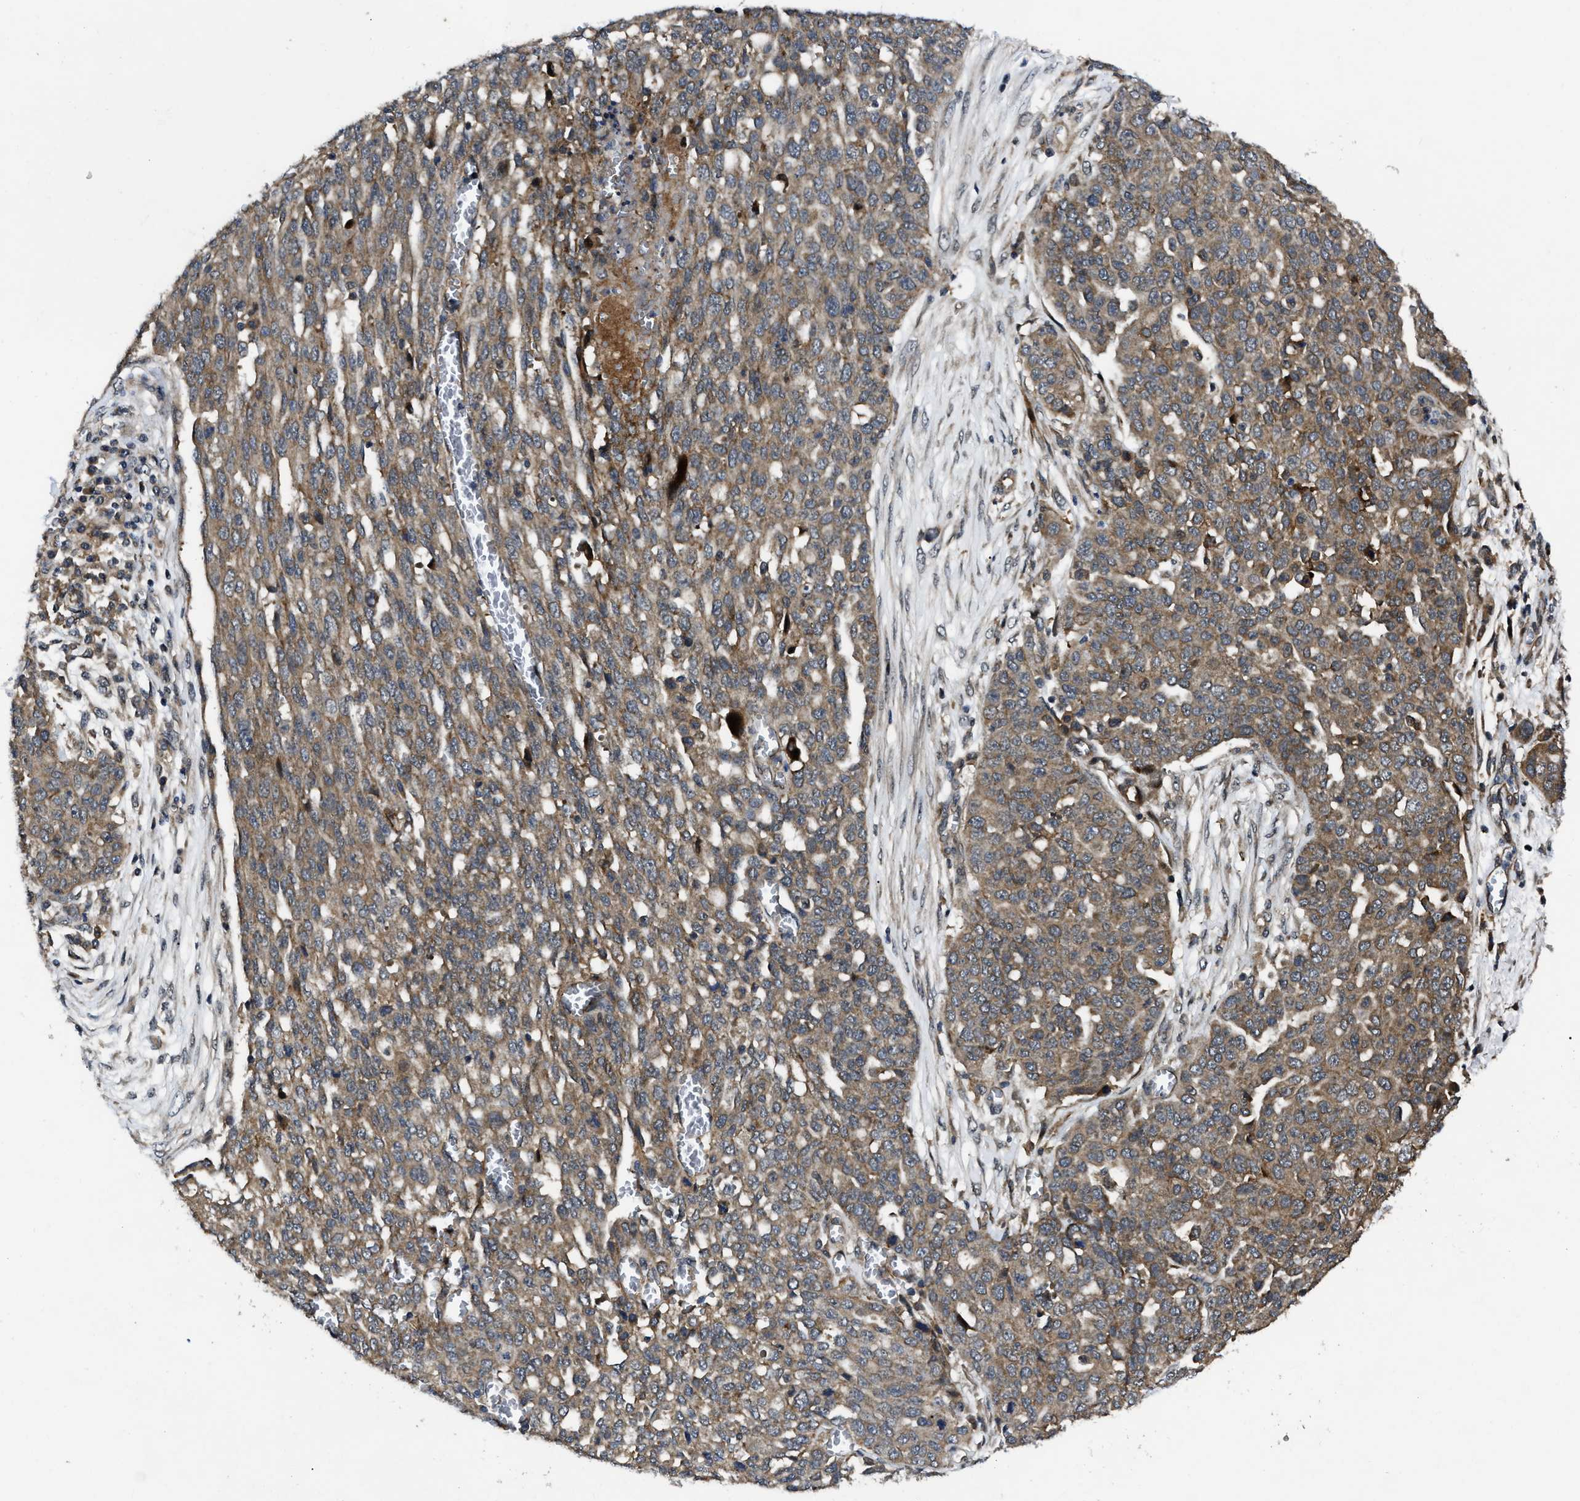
{"staining": {"intensity": "moderate", "quantity": ">75%", "location": "cytoplasmic/membranous"}, "tissue": "ovarian cancer", "cell_type": "Tumor cells", "image_type": "cancer", "snomed": [{"axis": "morphology", "description": "Cystadenocarcinoma, serous, NOS"}, {"axis": "topography", "description": "Soft tissue"}, {"axis": "topography", "description": "Ovary"}], "caption": "The photomicrograph displays a brown stain indicating the presence of a protein in the cytoplasmic/membranous of tumor cells in ovarian serous cystadenocarcinoma.", "gene": "PPWD1", "patient": {"sex": "female", "age": 57}}